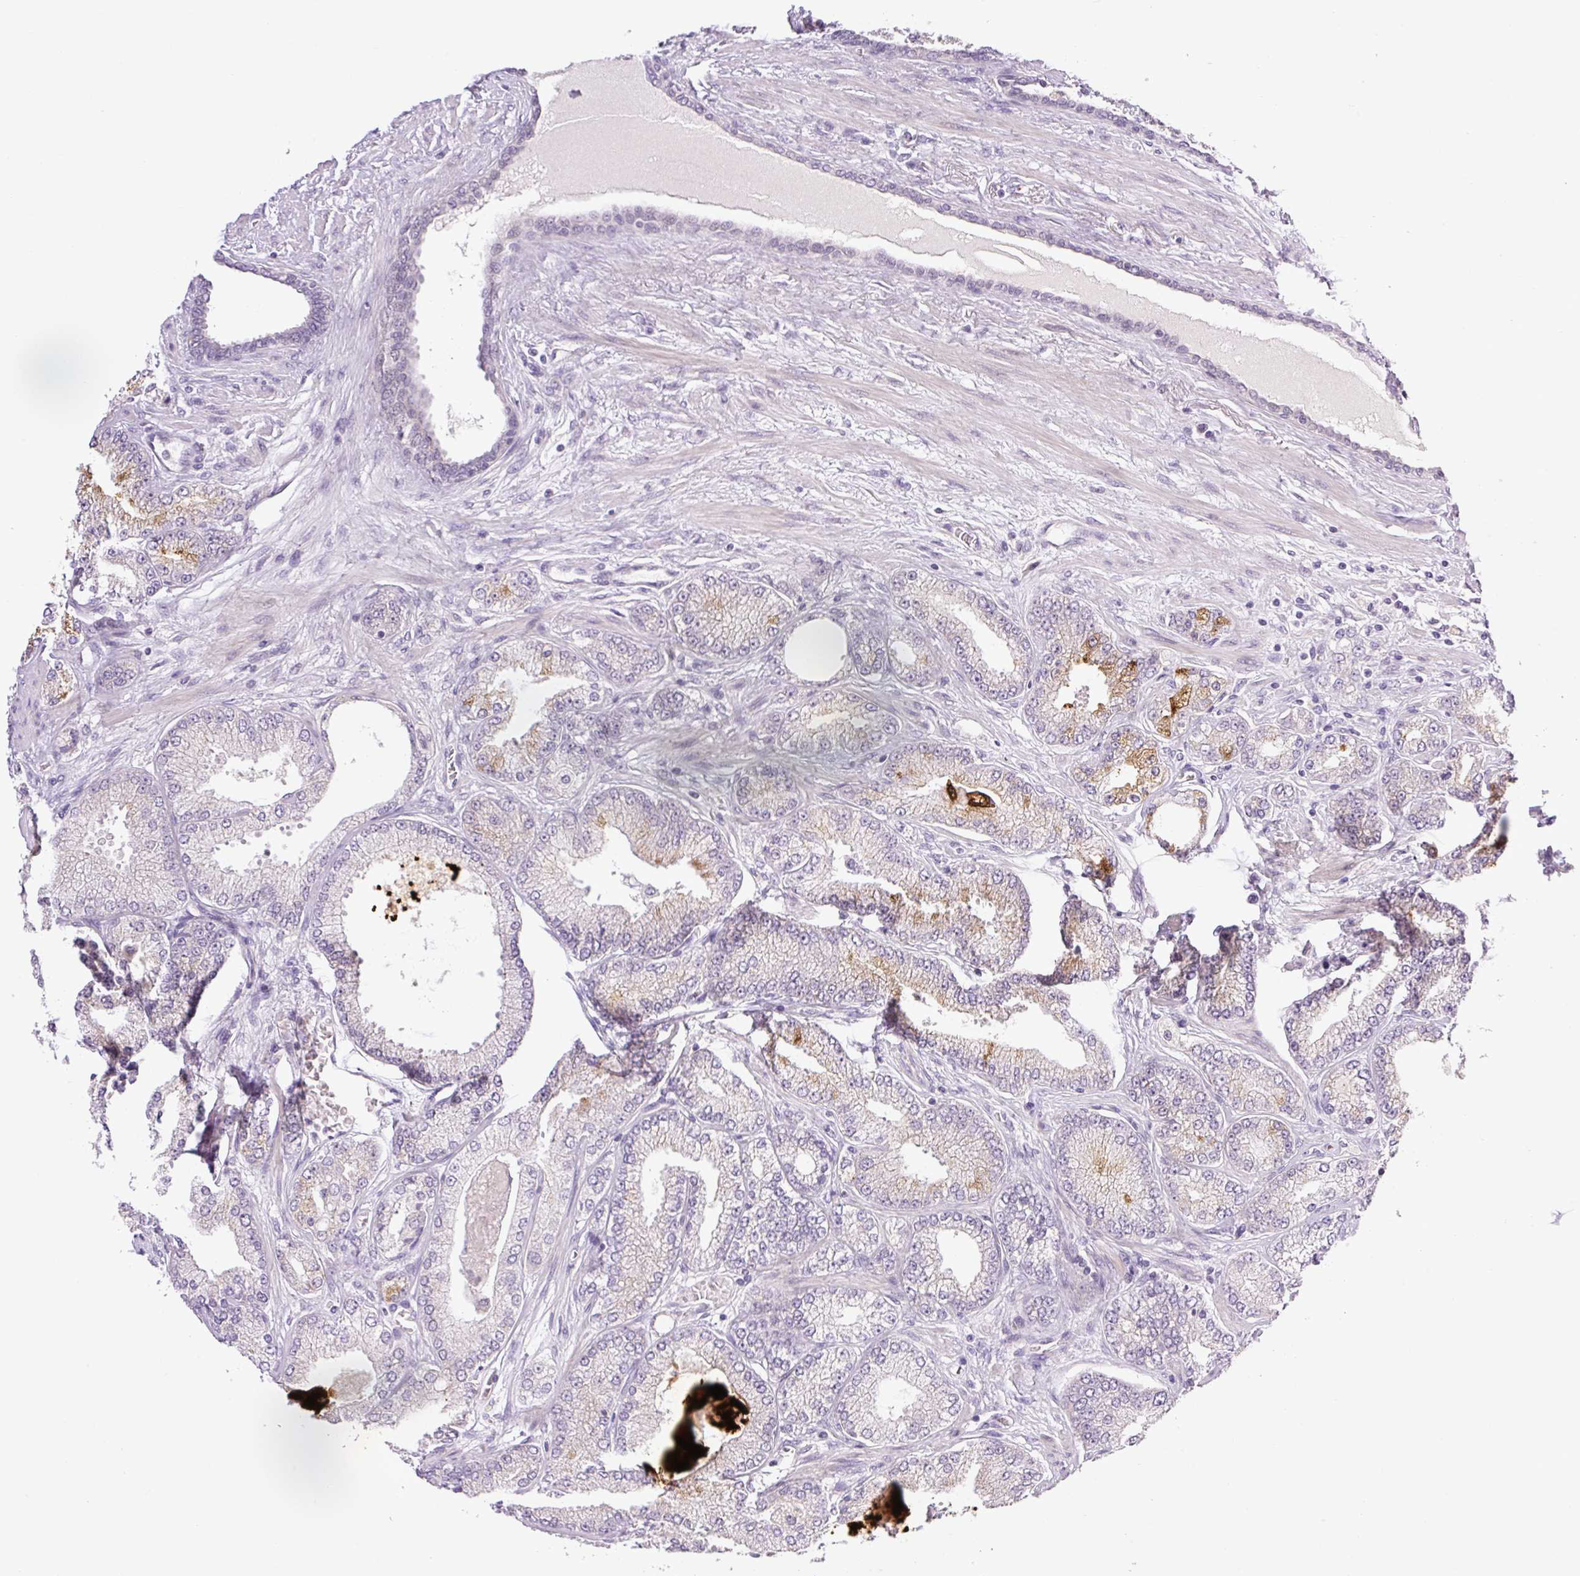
{"staining": {"intensity": "moderate", "quantity": "<25%", "location": "cytoplasmic/membranous"}, "tissue": "prostate cancer", "cell_type": "Tumor cells", "image_type": "cancer", "snomed": [{"axis": "morphology", "description": "Adenocarcinoma, High grade"}, {"axis": "topography", "description": "Prostate"}], "caption": "Immunohistochemistry (DAB (3,3'-diaminobenzidine)) staining of human prostate cancer (high-grade adenocarcinoma) shows moderate cytoplasmic/membranous protein expression in about <25% of tumor cells.", "gene": "ICE1", "patient": {"sex": "male", "age": 68}}